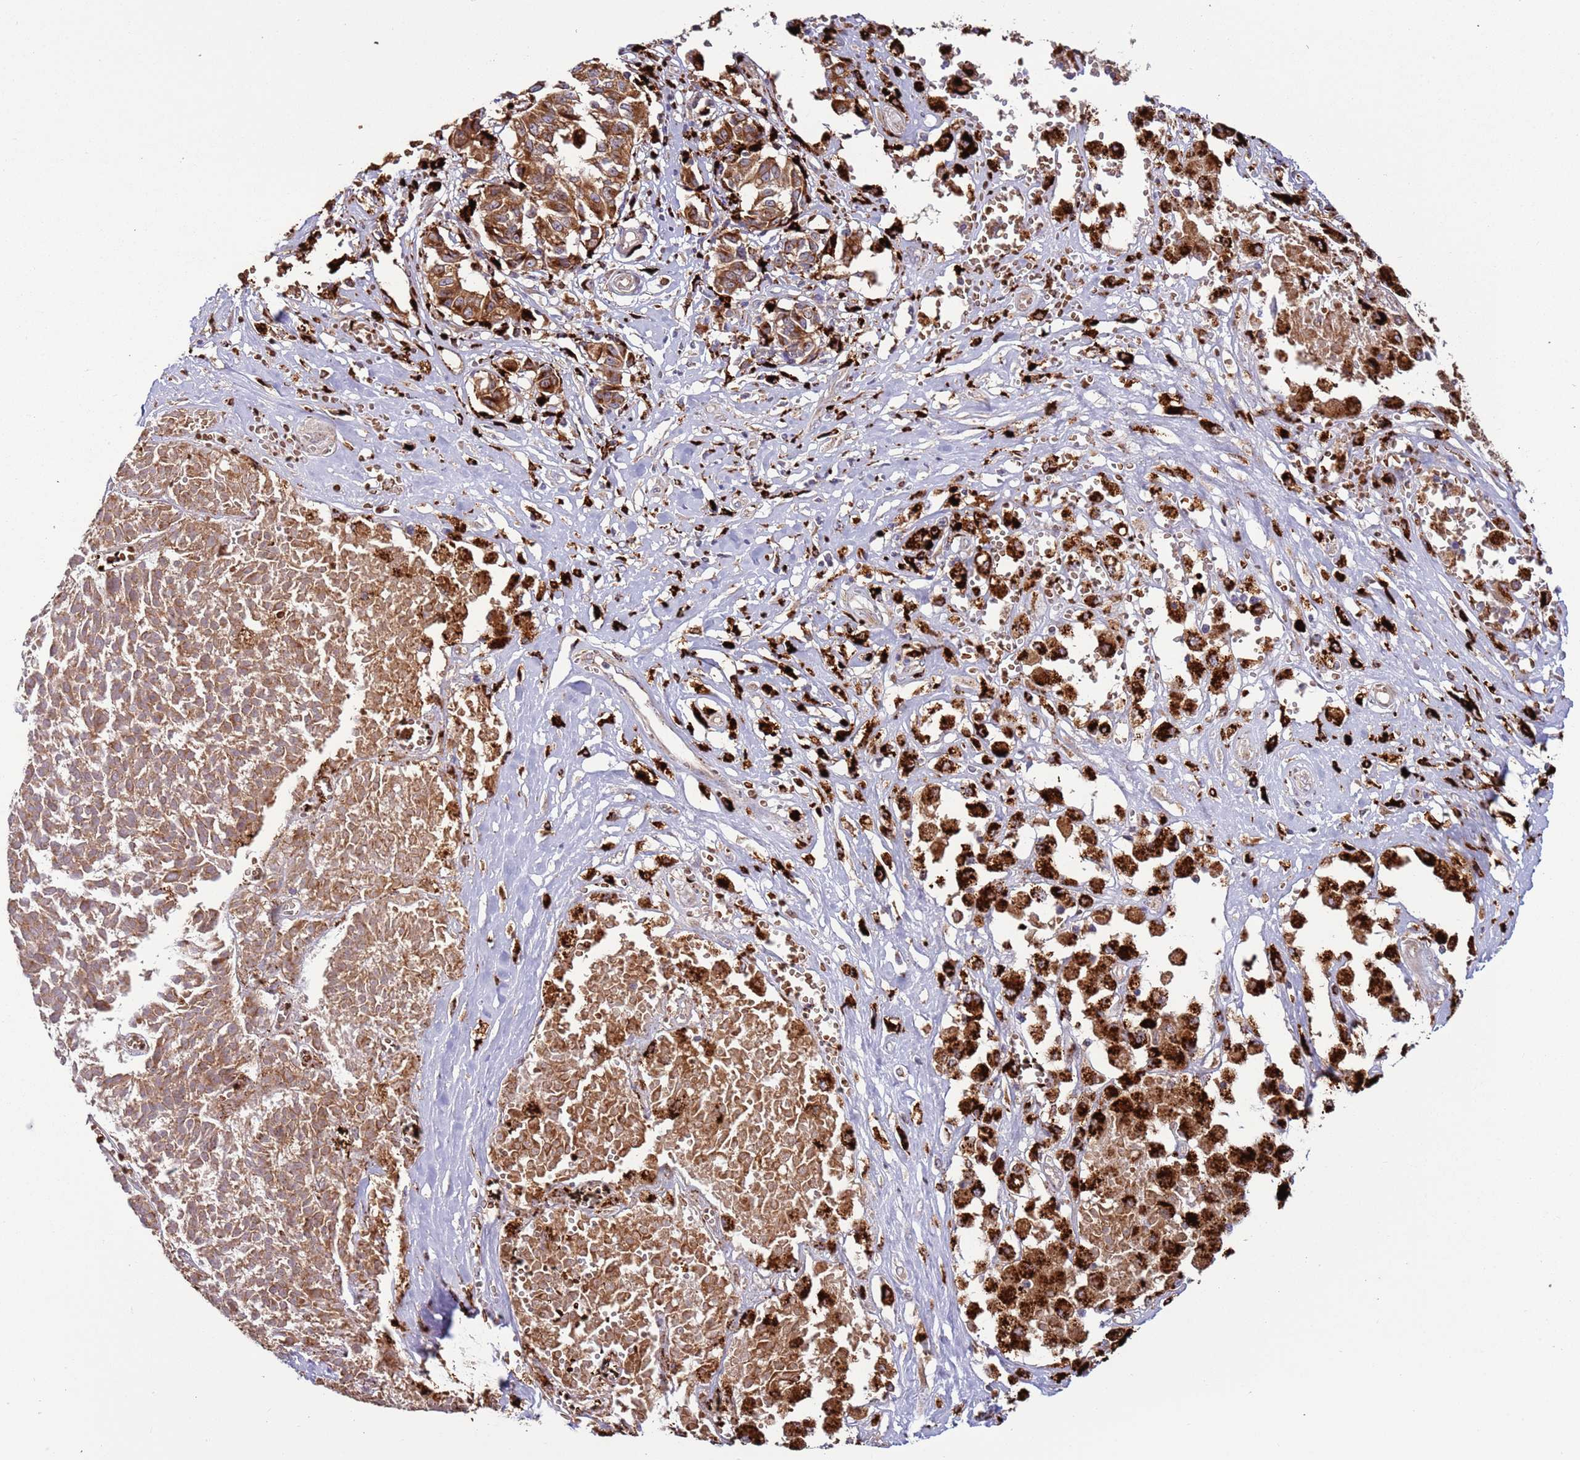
{"staining": {"intensity": "moderate", "quantity": ">75%", "location": "cytoplasmic/membranous"}, "tissue": "melanoma", "cell_type": "Tumor cells", "image_type": "cancer", "snomed": [{"axis": "morphology", "description": "Malignant melanoma, NOS"}, {"axis": "topography", "description": "Skin"}], "caption": "This histopathology image reveals melanoma stained with IHC to label a protein in brown. The cytoplasmic/membranous of tumor cells show moderate positivity for the protein. Nuclei are counter-stained blue.", "gene": "VPS36", "patient": {"sex": "female", "age": 72}}